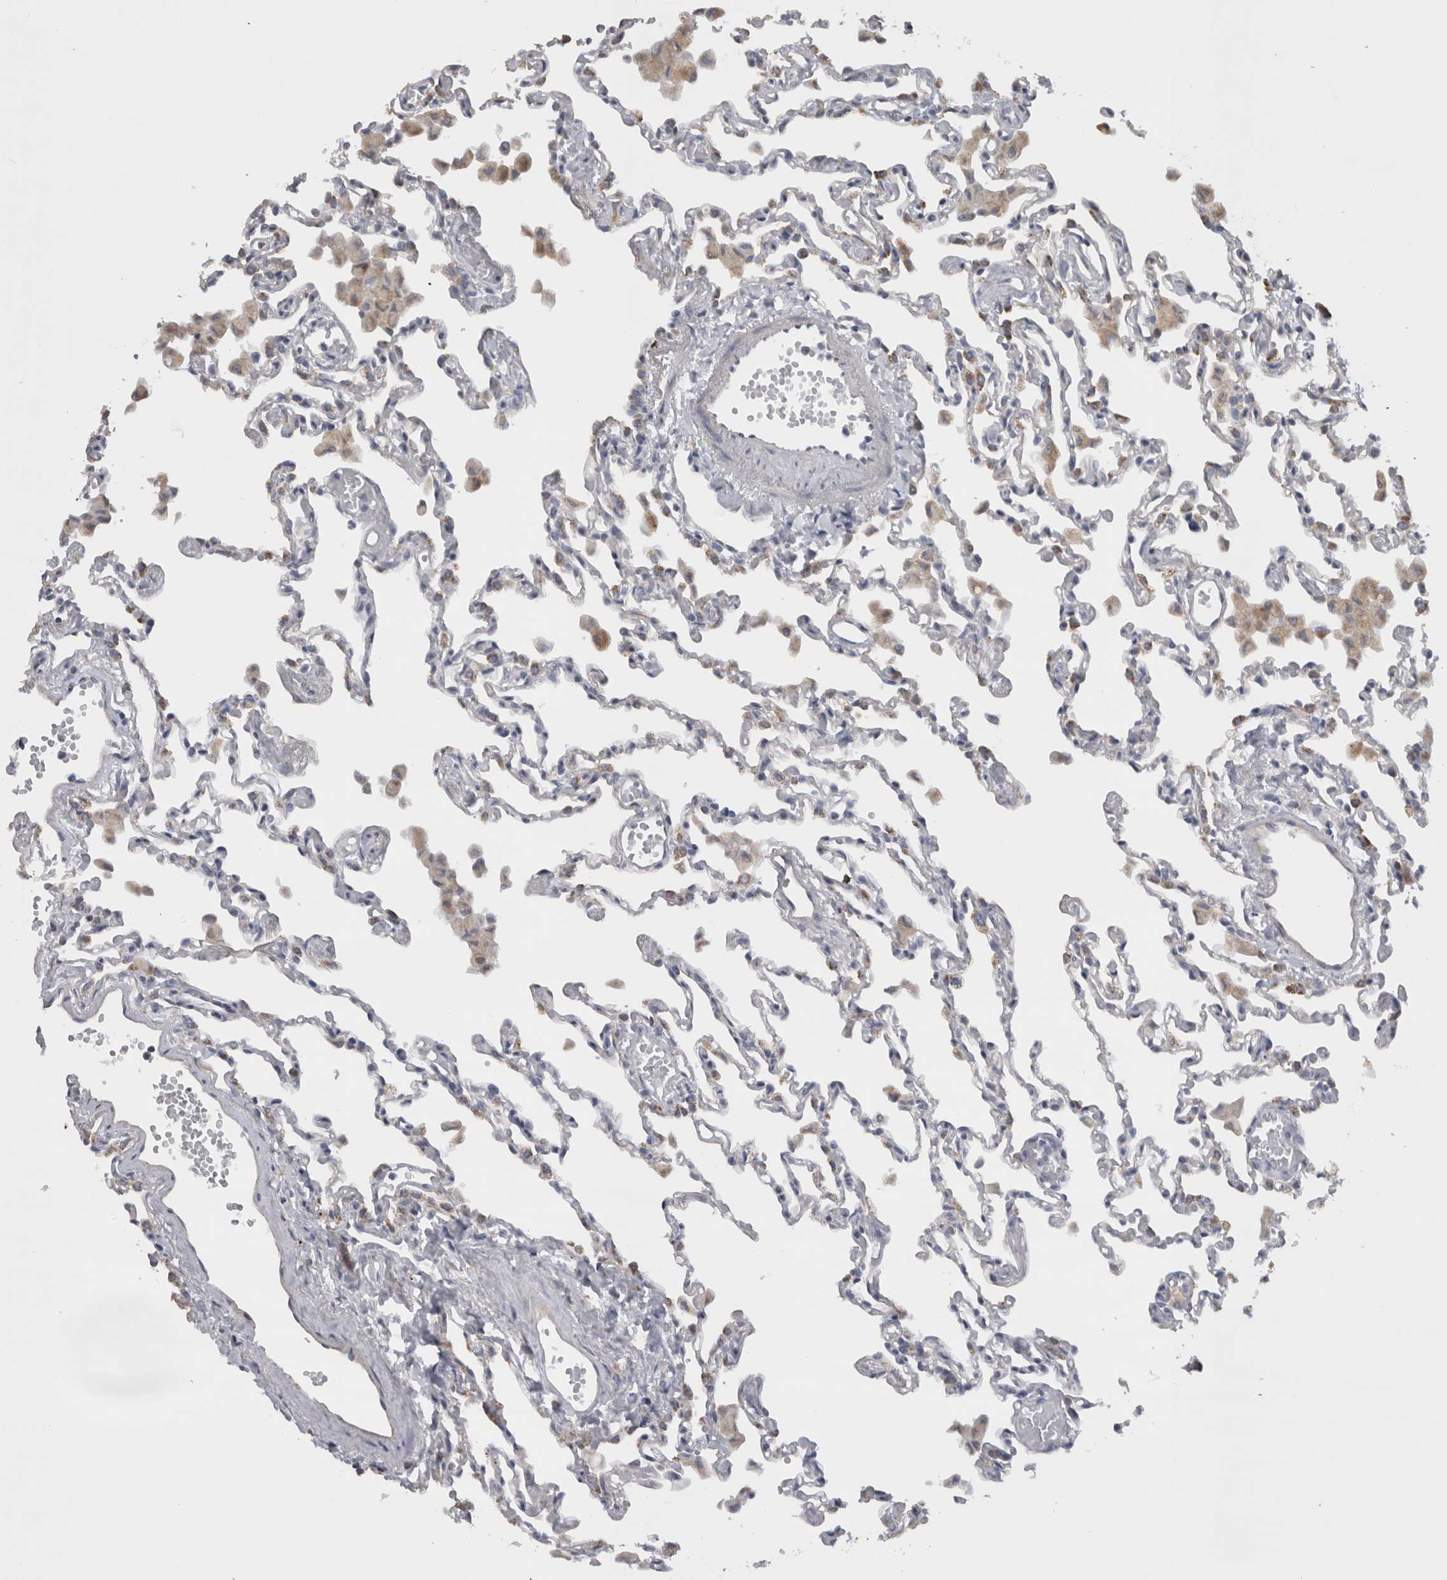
{"staining": {"intensity": "negative", "quantity": "none", "location": "none"}, "tissue": "lung", "cell_type": "Alveolar cells", "image_type": "normal", "snomed": [{"axis": "morphology", "description": "Normal tissue, NOS"}, {"axis": "topography", "description": "Bronchus"}, {"axis": "topography", "description": "Lung"}], "caption": "Lung was stained to show a protein in brown. There is no significant staining in alveolar cells. (Brightfield microscopy of DAB (3,3'-diaminobenzidine) immunohistochemistry (IHC) at high magnification).", "gene": "DHRS4", "patient": {"sex": "female", "age": 49}}